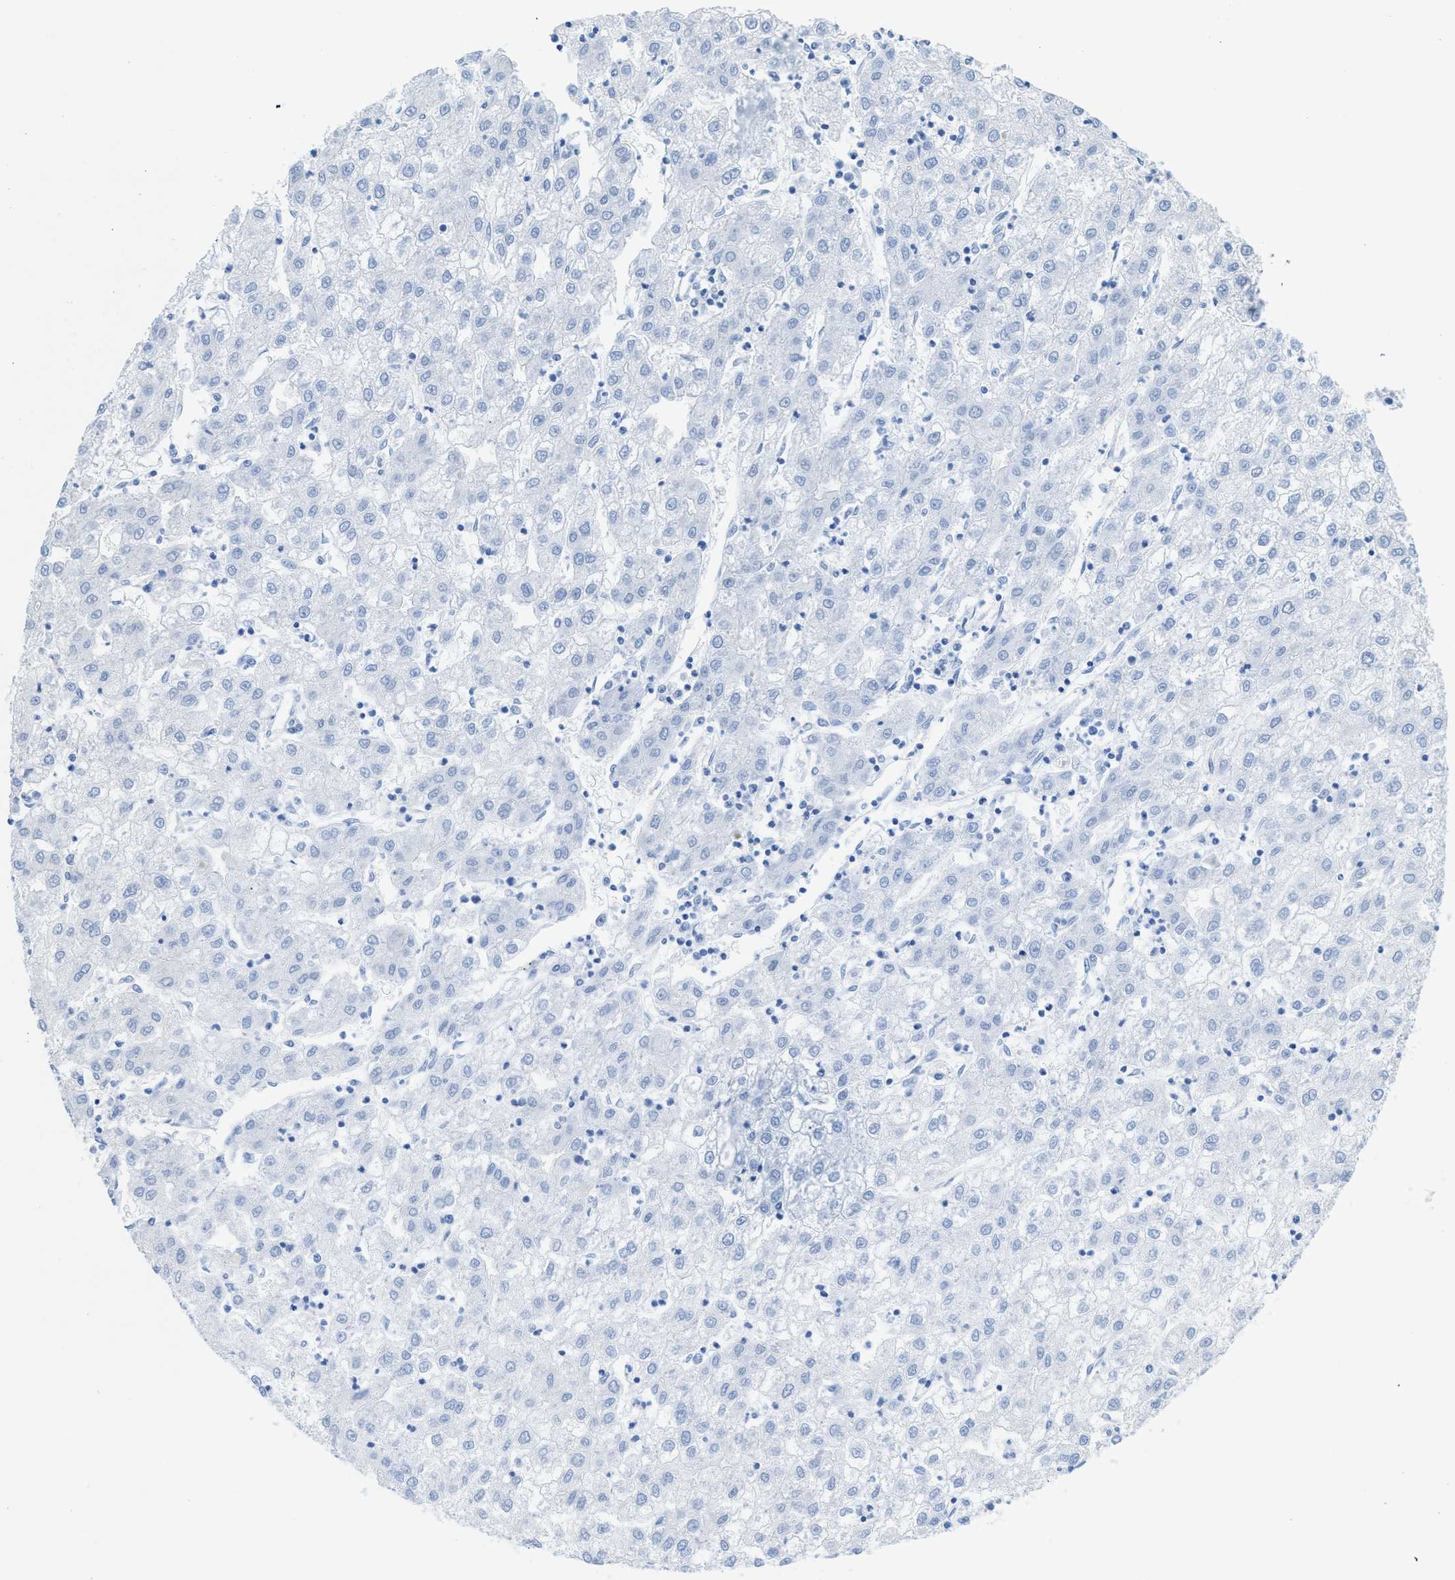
{"staining": {"intensity": "negative", "quantity": "none", "location": "none"}, "tissue": "liver cancer", "cell_type": "Tumor cells", "image_type": "cancer", "snomed": [{"axis": "morphology", "description": "Carcinoma, Hepatocellular, NOS"}, {"axis": "topography", "description": "Liver"}], "caption": "Immunohistochemistry (IHC) image of human hepatocellular carcinoma (liver) stained for a protein (brown), which demonstrates no positivity in tumor cells.", "gene": "ANKFN1", "patient": {"sex": "male", "age": 72}}